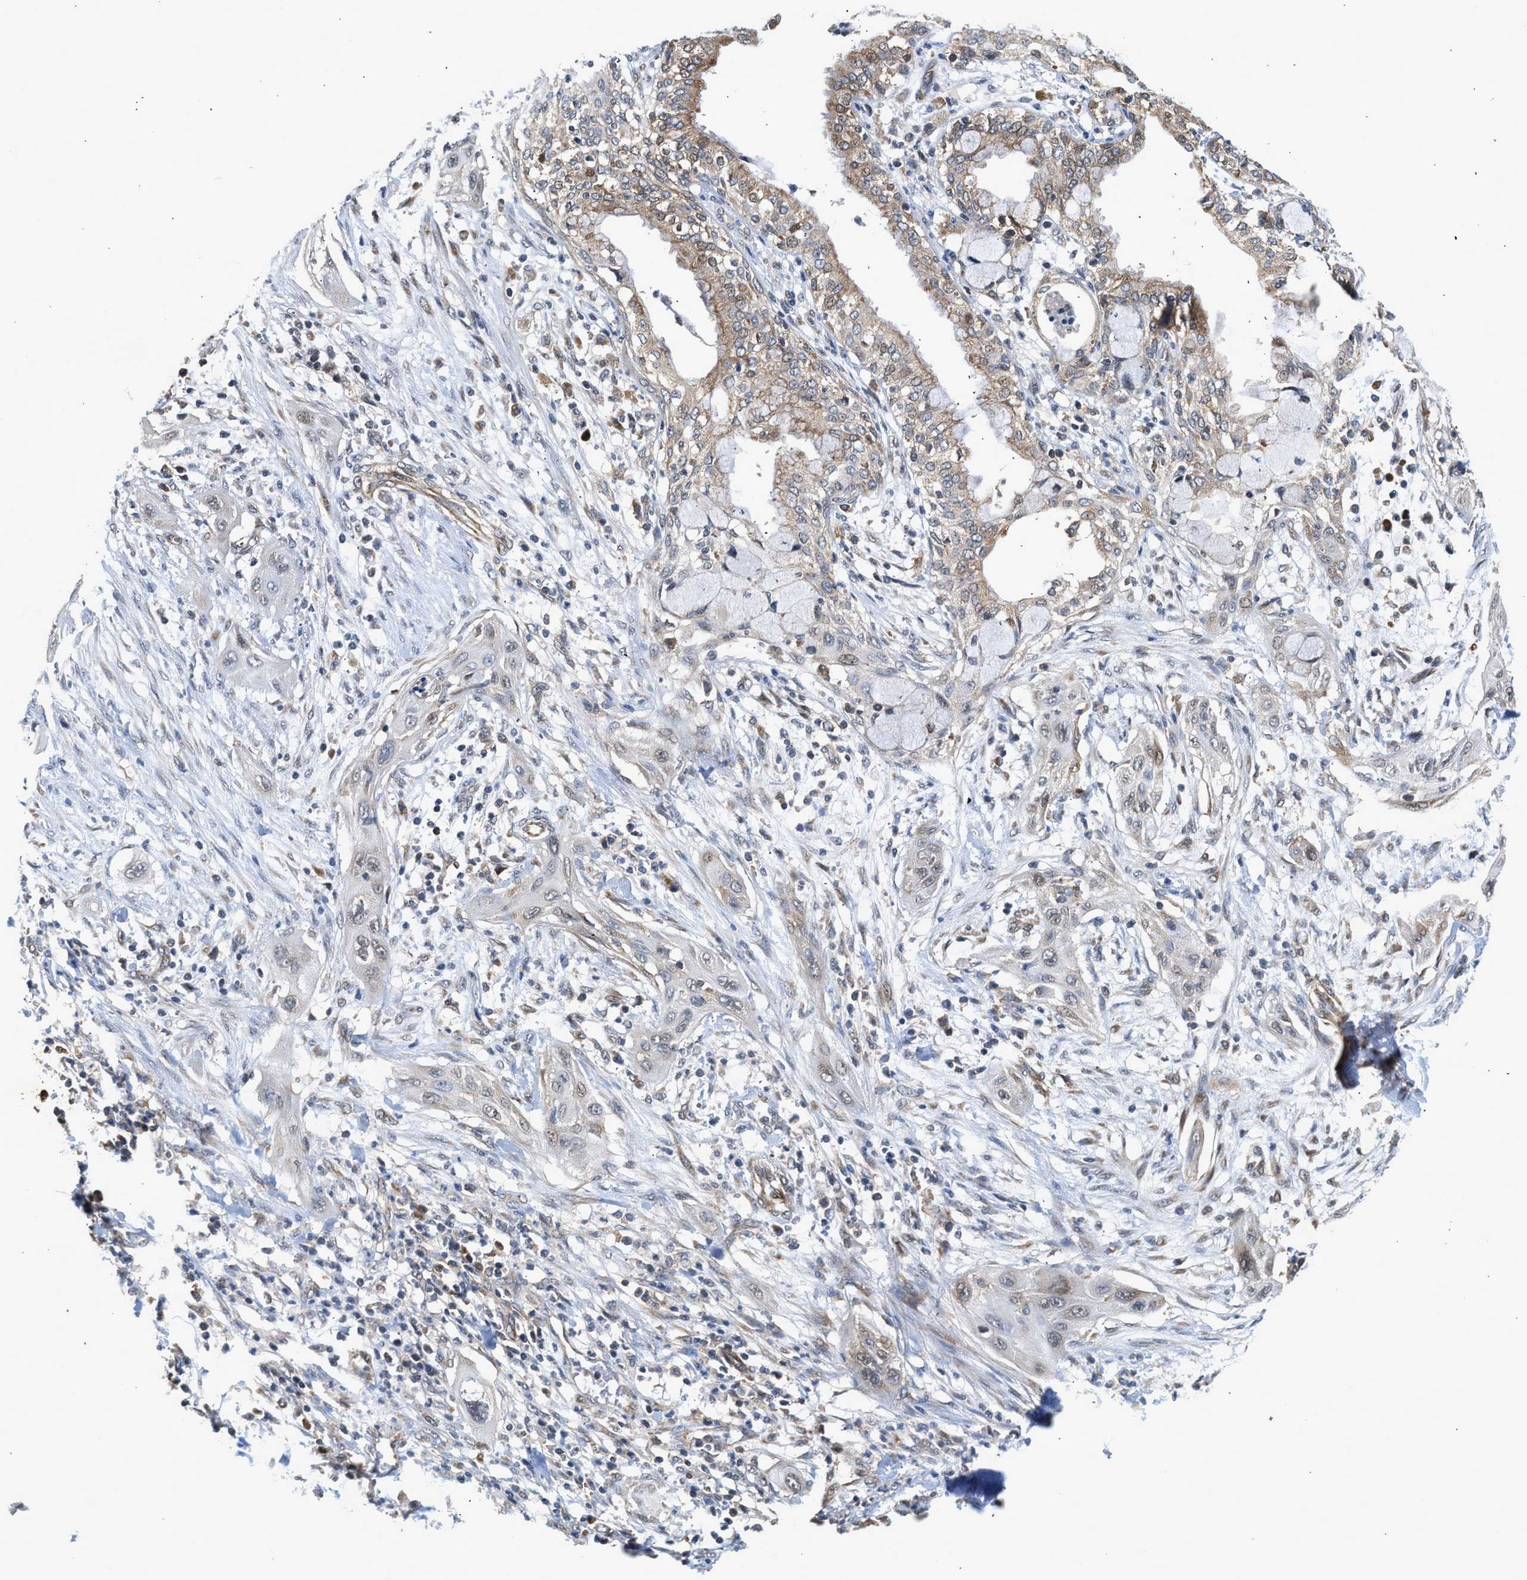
{"staining": {"intensity": "weak", "quantity": "<25%", "location": "cytoplasmic/membranous"}, "tissue": "lung cancer", "cell_type": "Tumor cells", "image_type": "cancer", "snomed": [{"axis": "morphology", "description": "Squamous cell carcinoma, NOS"}, {"axis": "topography", "description": "Lung"}], "caption": "IHC of lung cancer exhibits no positivity in tumor cells. (Brightfield microscopy of DAB immunohistochemistry (IHC) at high magnification).", "gene": "POLG2", "patient": {"sex": "female", "age": 47}}